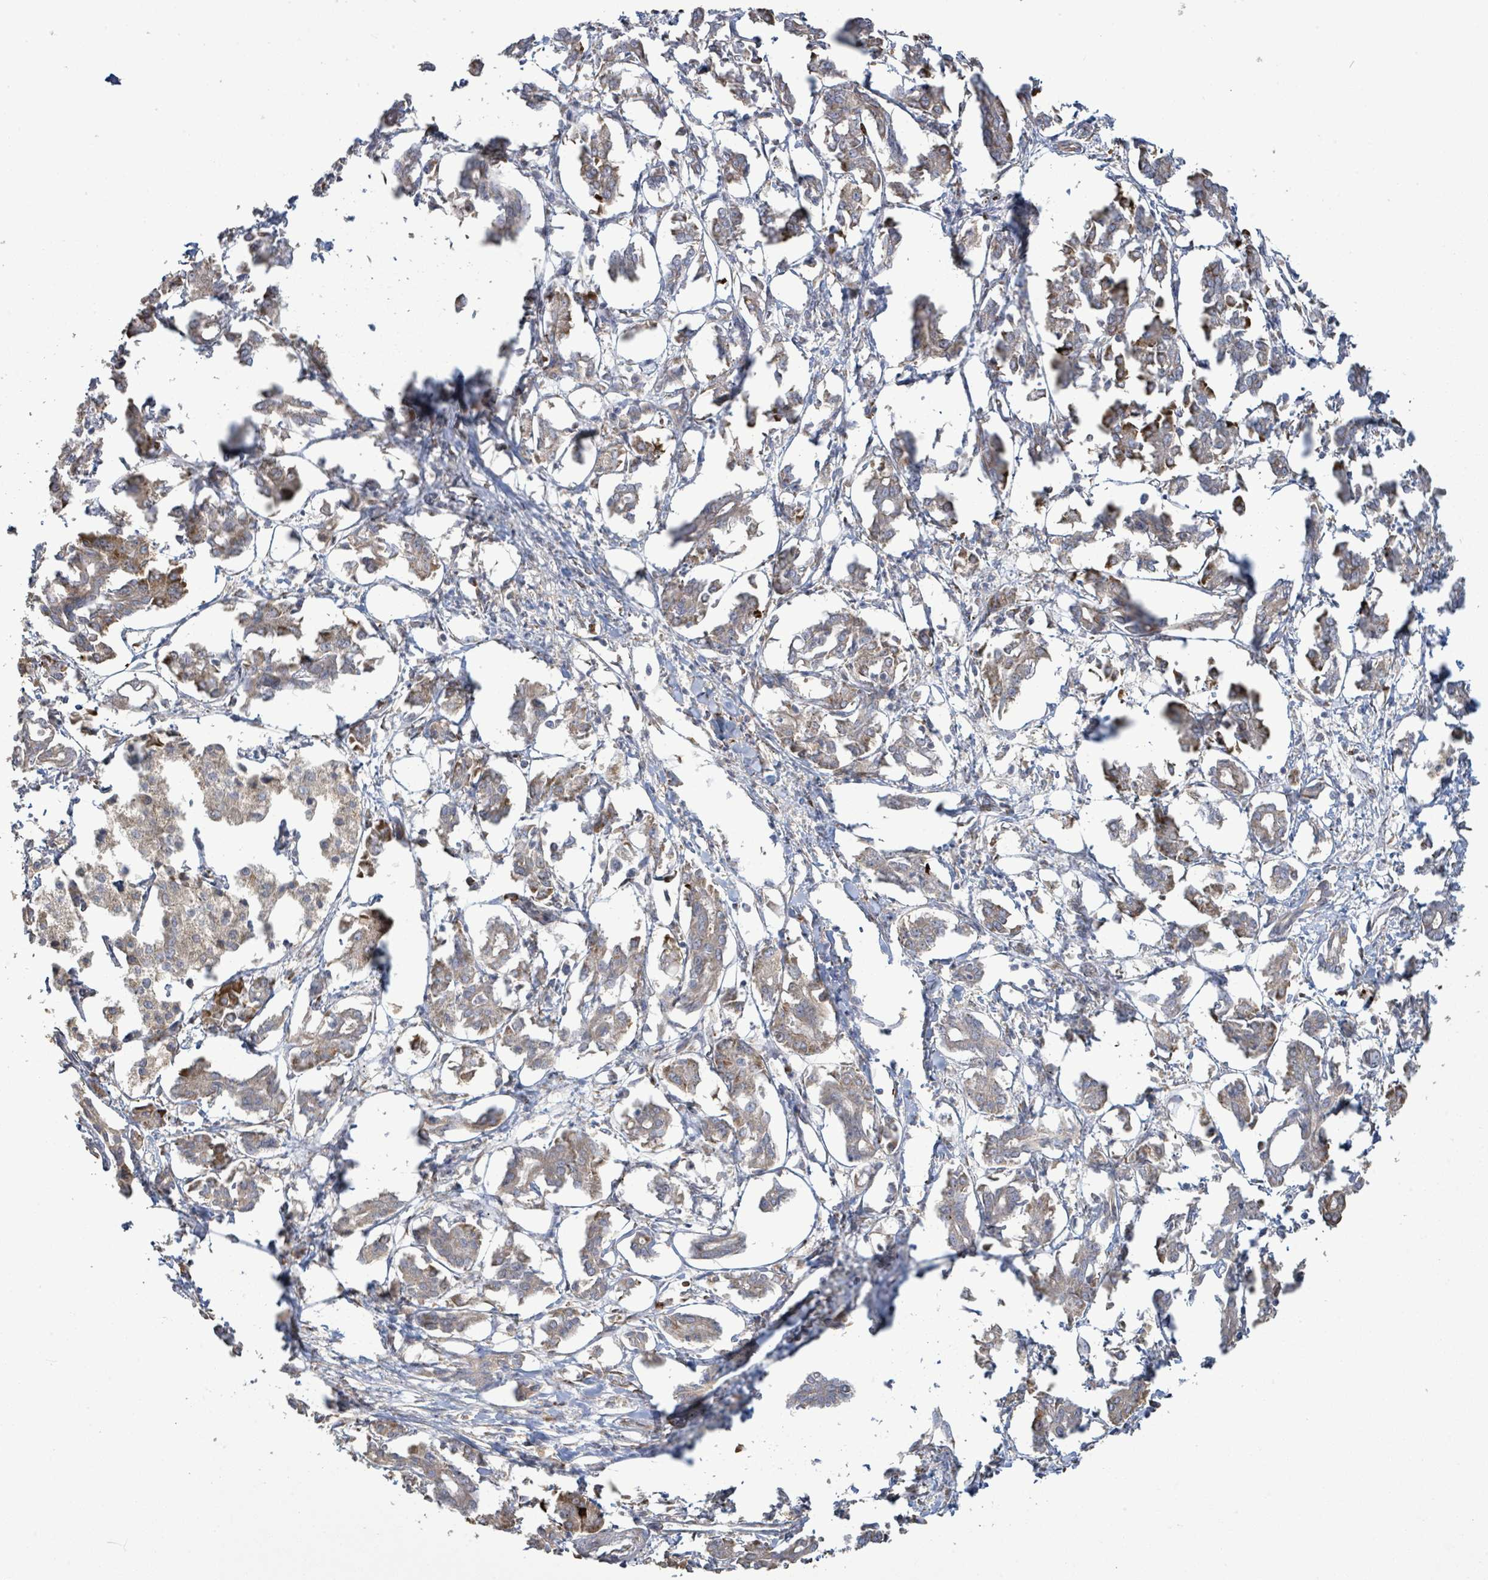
{"staining": {"intensity": "moderate", "quantity": "<25%", "location": "cytoplasmic/membranous"}, "tissue": "pancreatic cancer", "cell_type": "Tumor cells", "image_type": "cancer", "snomed": [{"axis": "morphology", "description": "Adenocarcinoma, NOS"}, {"axis": "topography", "description": "Pancreas"}], "caption": "DAB (3,3'-diaminobenzidine) immunohistochemical staining of human pancreatic cancer (adenocarcinoma) demonstrates moderate cytoplasmic/membranous protein positivity in about <25% of tumor cells.", "gene": "STARD4", "patient": {"sex": "male", "age": 61}}